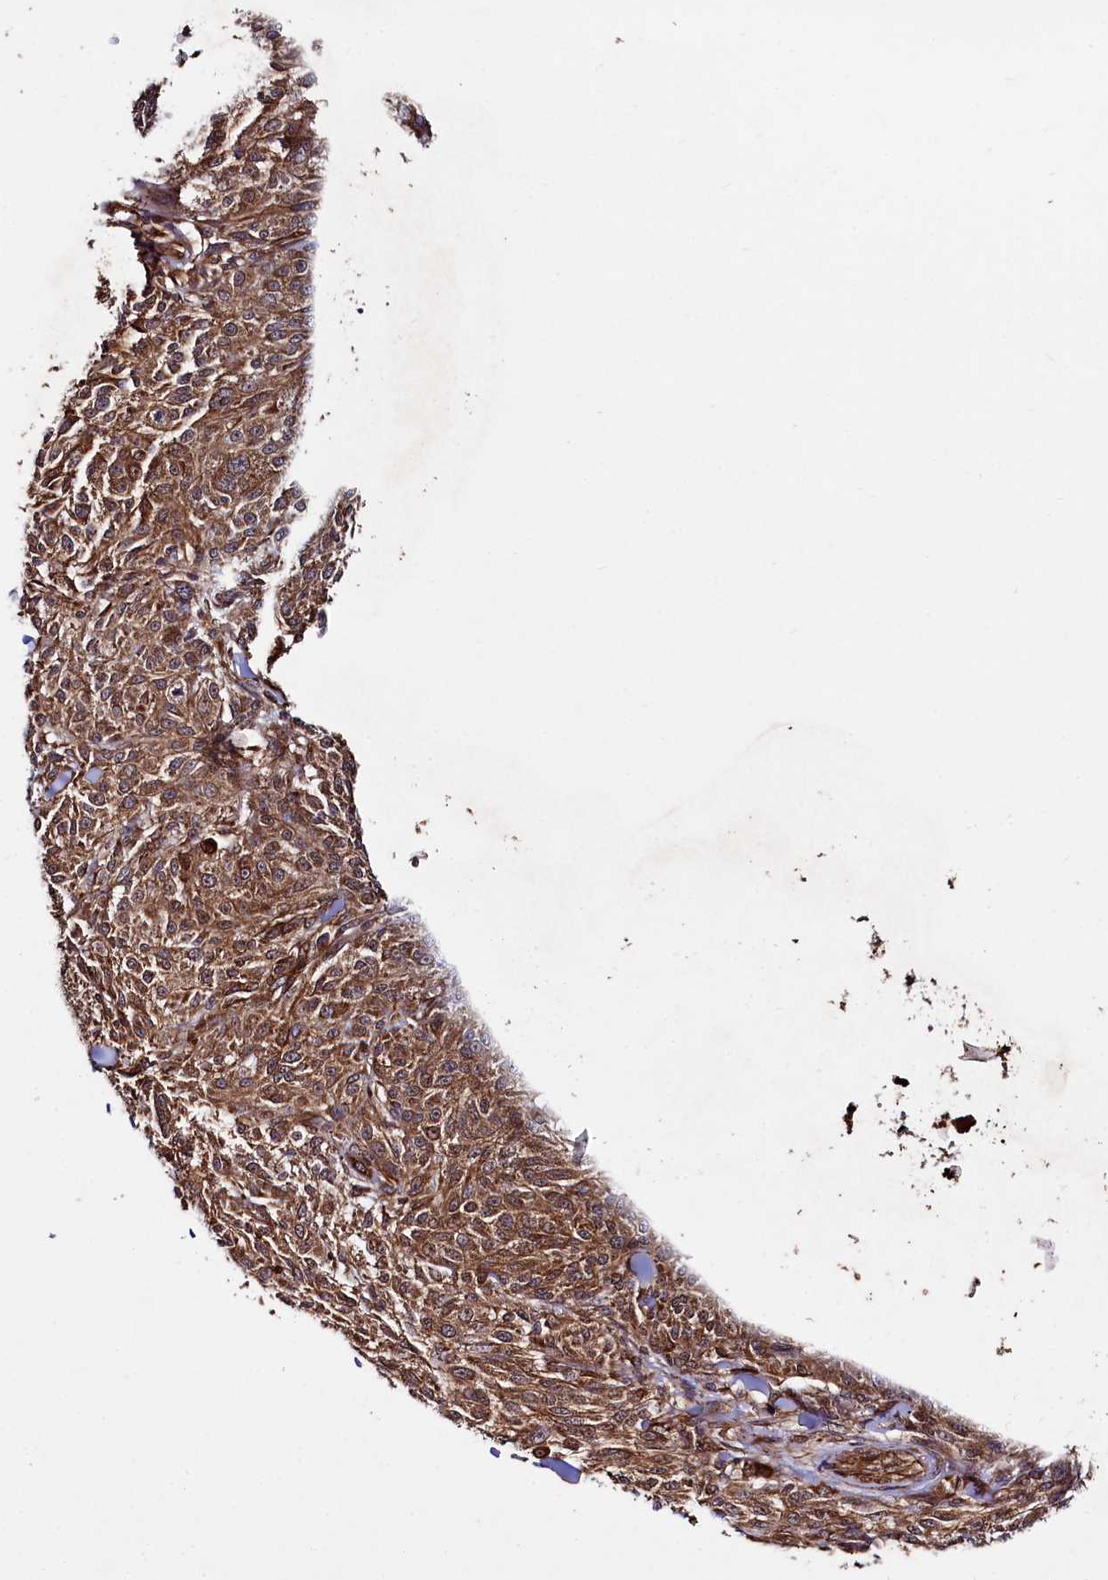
{"staining": {"intensity": "moderate", "quantity": ">75%", "location": "cytoplasmic/membranous"}, "tissue": "melanoma", "cell_type": "Tumor cells", "image_type": "cancer", "snomed": [{"axis": "morphology", "description": "Malignant melanoma, NOS"}, {"axis": "topography", "description": "Skin of trunk"}], "caption": "Melanoma stained with DAB immunohistochemistry (IHC) shows medium levels of moderate cytoplasmic/membranous positivity in approximately >75% of tumor cells.", "gene": "SVIP", "patient": {"sex": "male", "age": 71}}